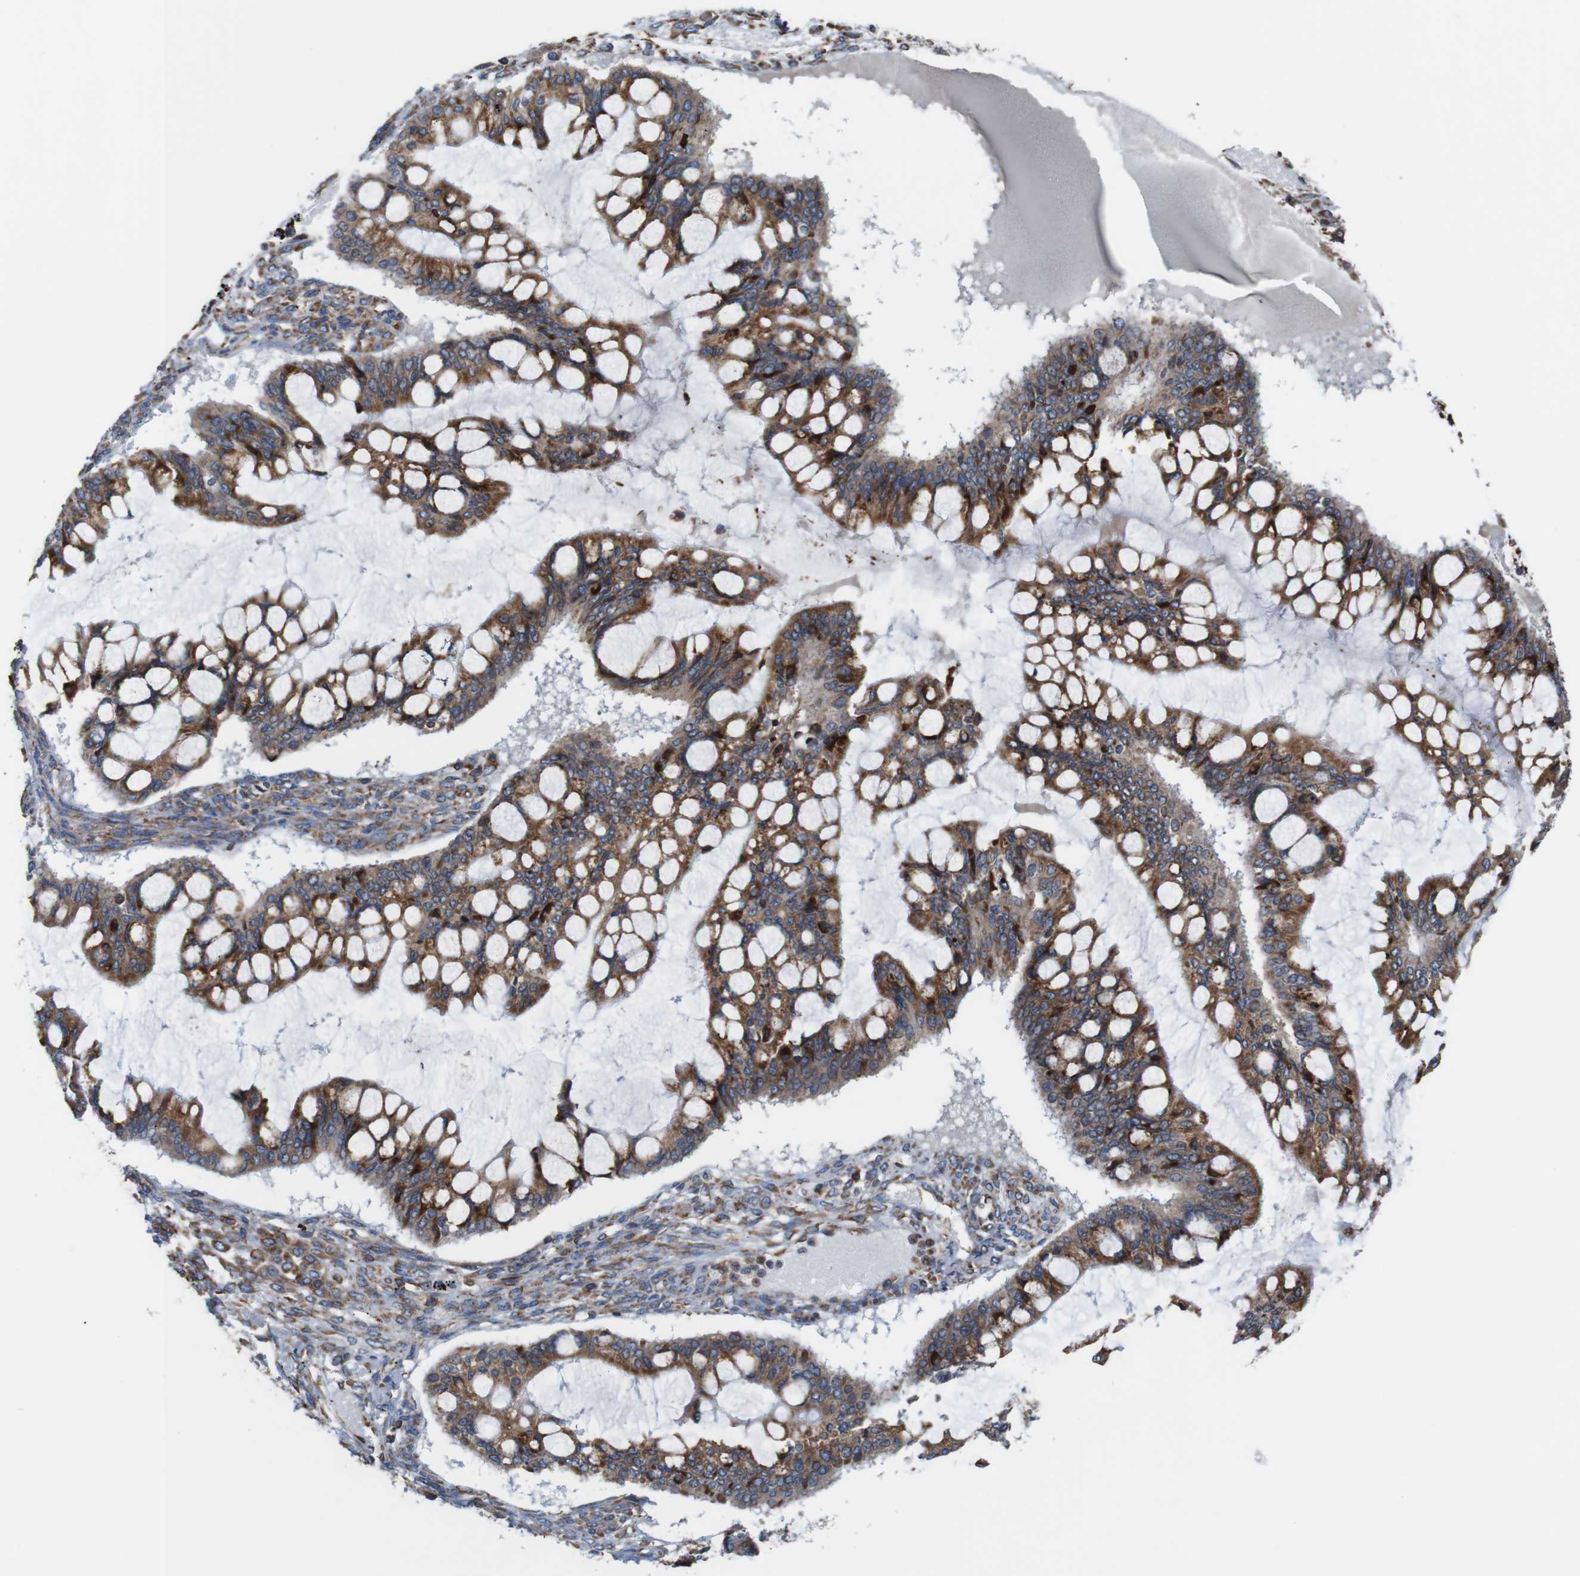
{"staining": {"intensity": "moderate", "quantity": ">75%", "location": "cytoplasmic/membranous"}, "tissue": "ovarian cancer", "cell_type": "Tumor cells", "image_type": "cancer", "snomed": [{"axis": "morphology", "description": "Cystadenocarcinoma, mucinous, NOS"}, {"axis": "topography", "description": "Ovary"}], "caption": "Human ovarian cancer stained for a protein (brown) shows moderate cytoplasmic/membranous positive positivity in about >75% of tumor cells.", "gene": "UGGT1", "patient": {"sex": "female", "age": 73}}